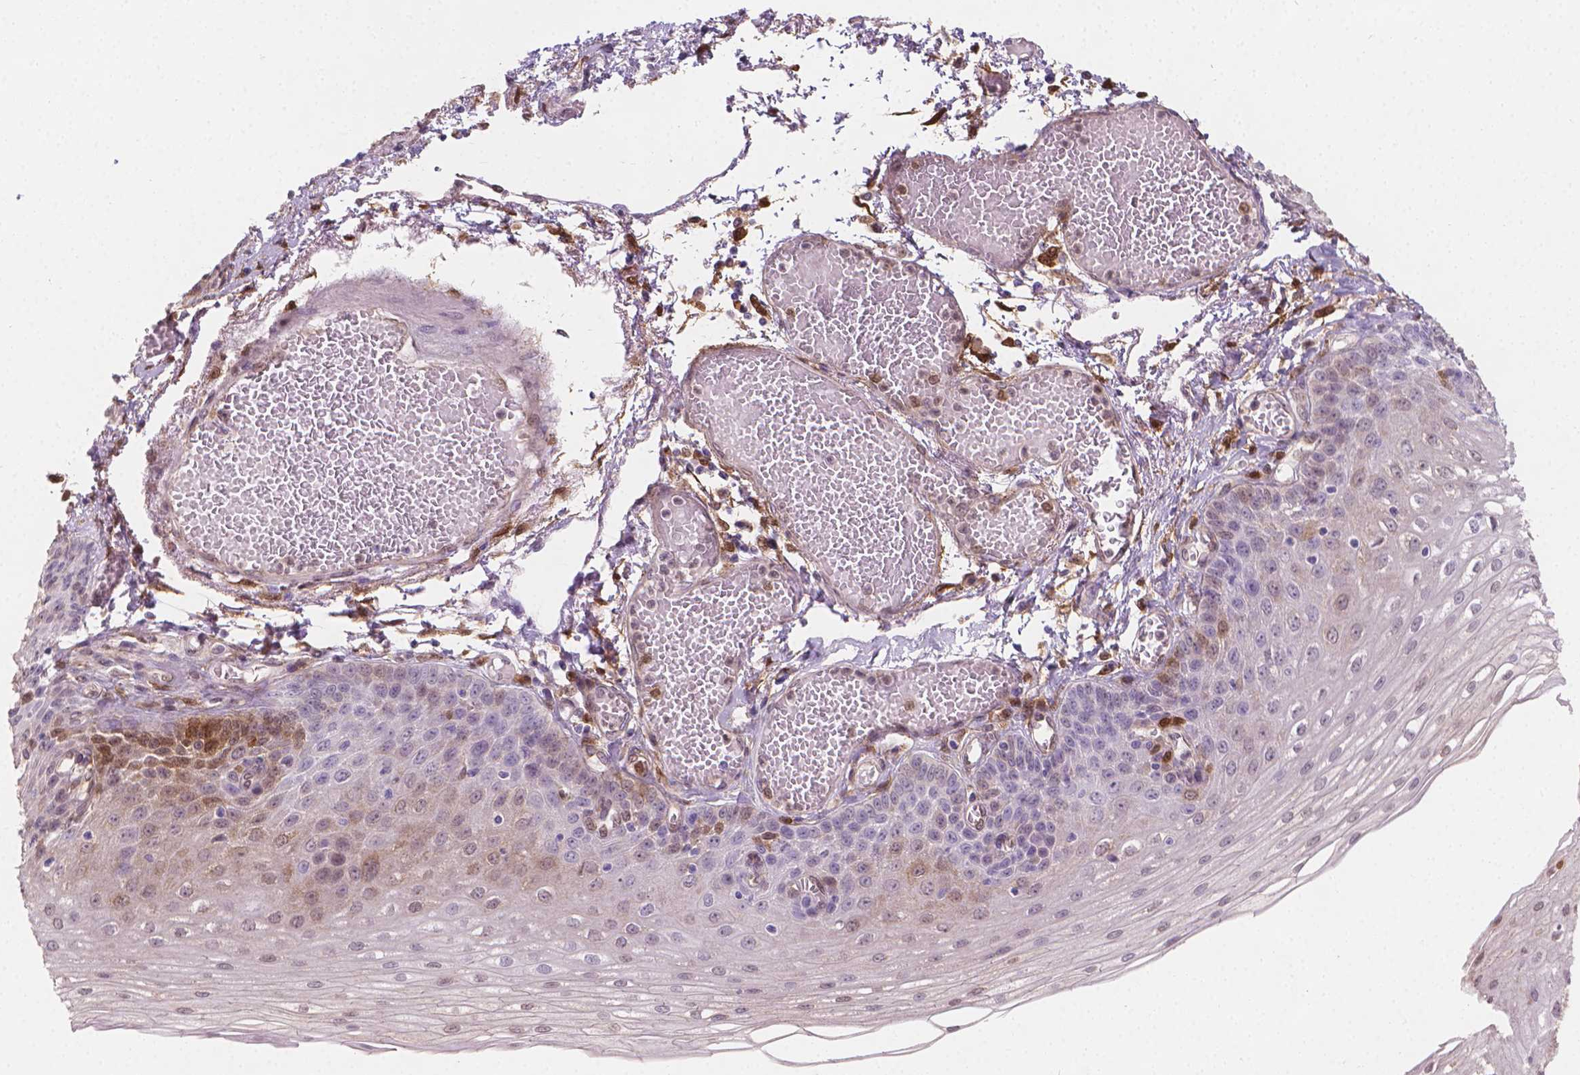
{"staining": {"intensity": "moderate", "quantity": "<25%", "location": "cytoplasmic/membranous,nuclear"}, "tissue": "esophagus", "cell_type": "Squamous epithelial cells", "image_type": "normal", "snomed": [{"axis": "morphology", "description": "Normal tissue, NOS"}, {"axis": "morphology", "description": "Adenocarcinoma, NOS"}, {"axis": "topography", "description": "Esophagus"}], "caption": "Protein staining of normal esophagus exhibits moderate cytoplasmic/membranous,nuclear staining in approximately <25% of squamous epithelial cells. The protein of interest is stained brown, and the nuclei are stained in blue (DAB (3,3'-diaminobenzidine) IHC with brightfield microscopy, high magnification).", "gene": "TNFAIP2", "patient": {"sex": "male", "age": 81}}